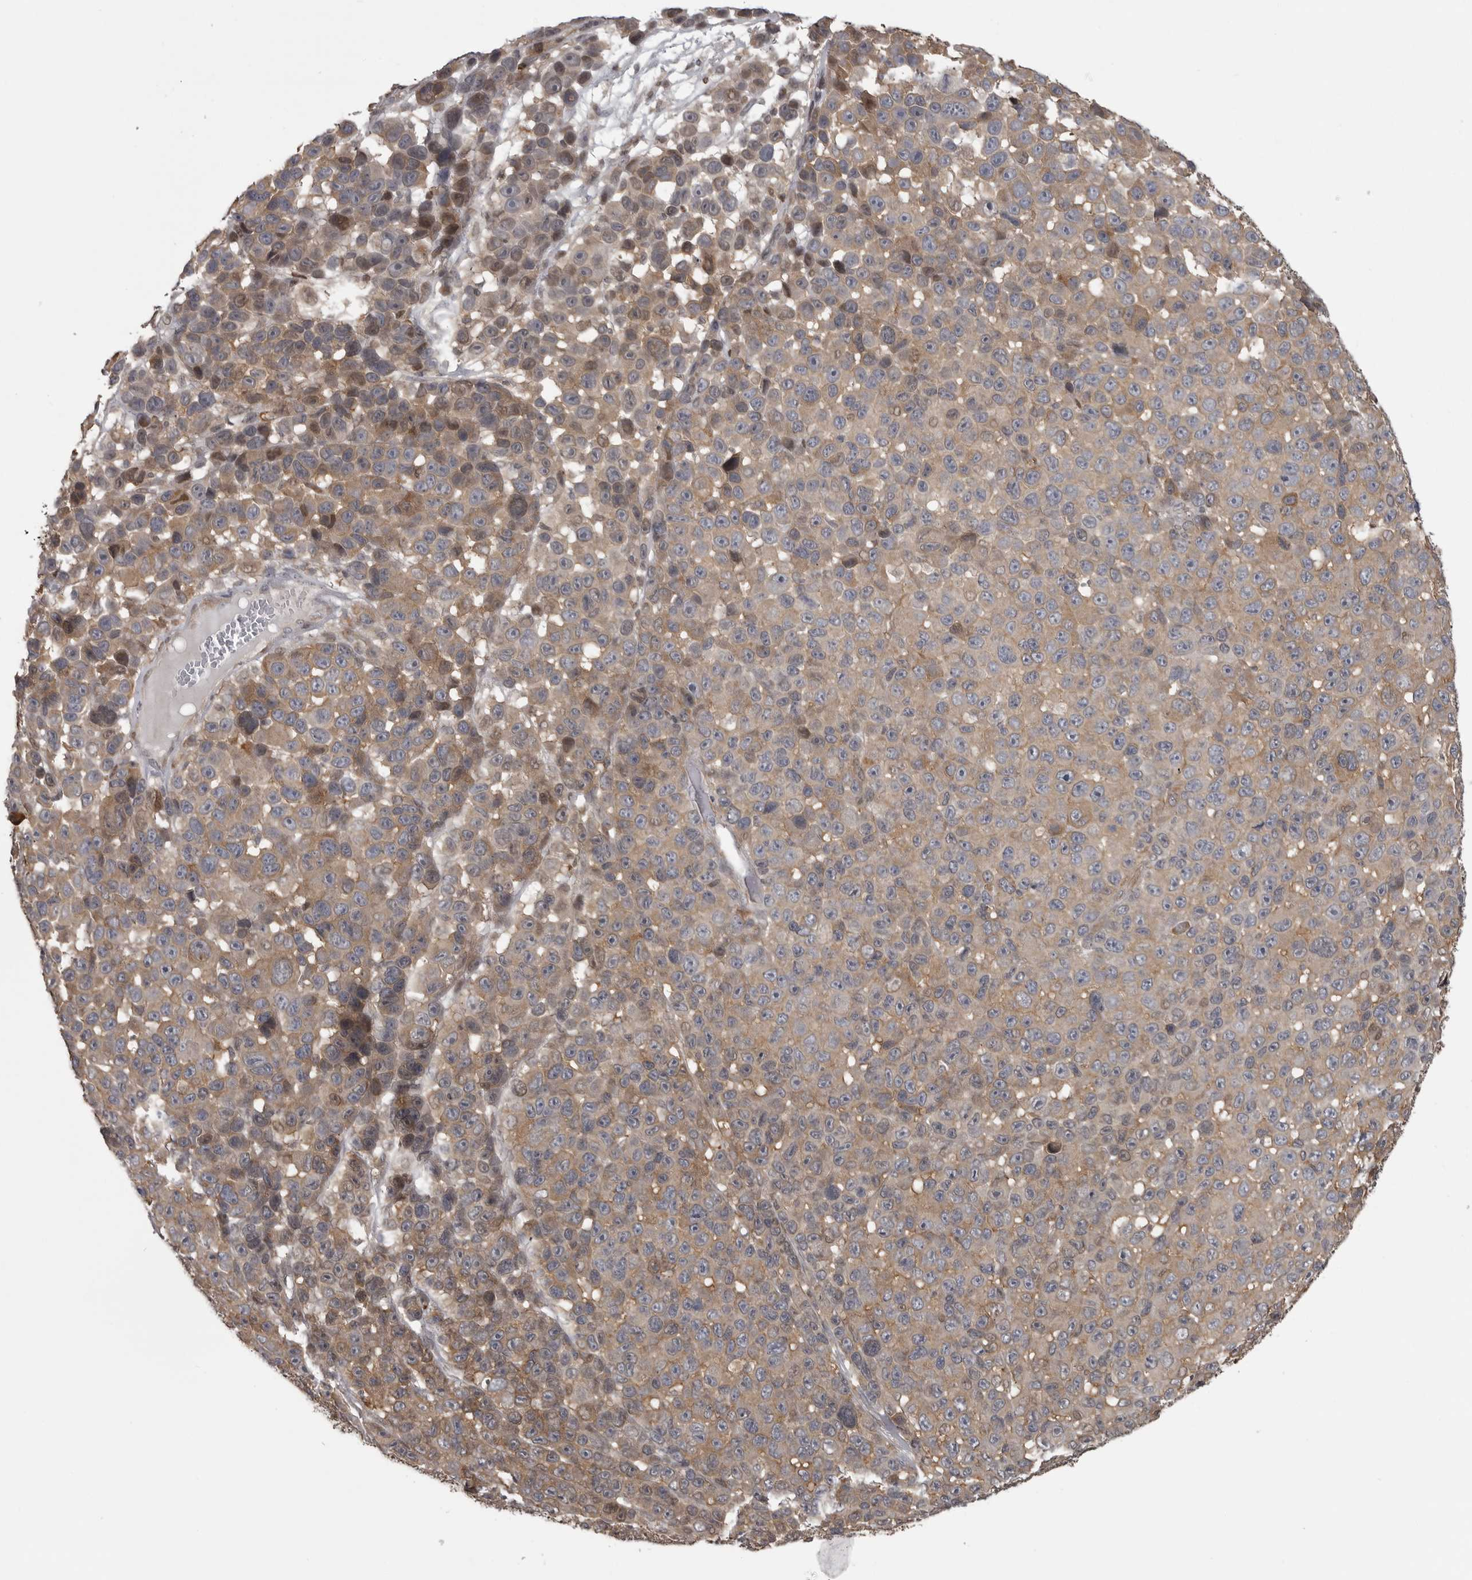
{"staining": {"intensity": "moderate", "quantity": ">75%", "location": "cytoplasmic/membranous"}, "tissue": "melanoma", "cell_type": "Tumor cells", "image_type": "cancer", "snomed": [{"axis": "morphology", "description": "Malignant melanoma, NOS"}, {"axis": "topography", "description": "Skin"}], "caption": "IHC photomicrograph of malignant melanoma stained for a protein (brown), which shows medium levels of moderate cytoplasmic/membranous expression in approximately >75% of tumor cells.", "gene": "SNX16", "patient": {"sex": "male", "age": 53}}